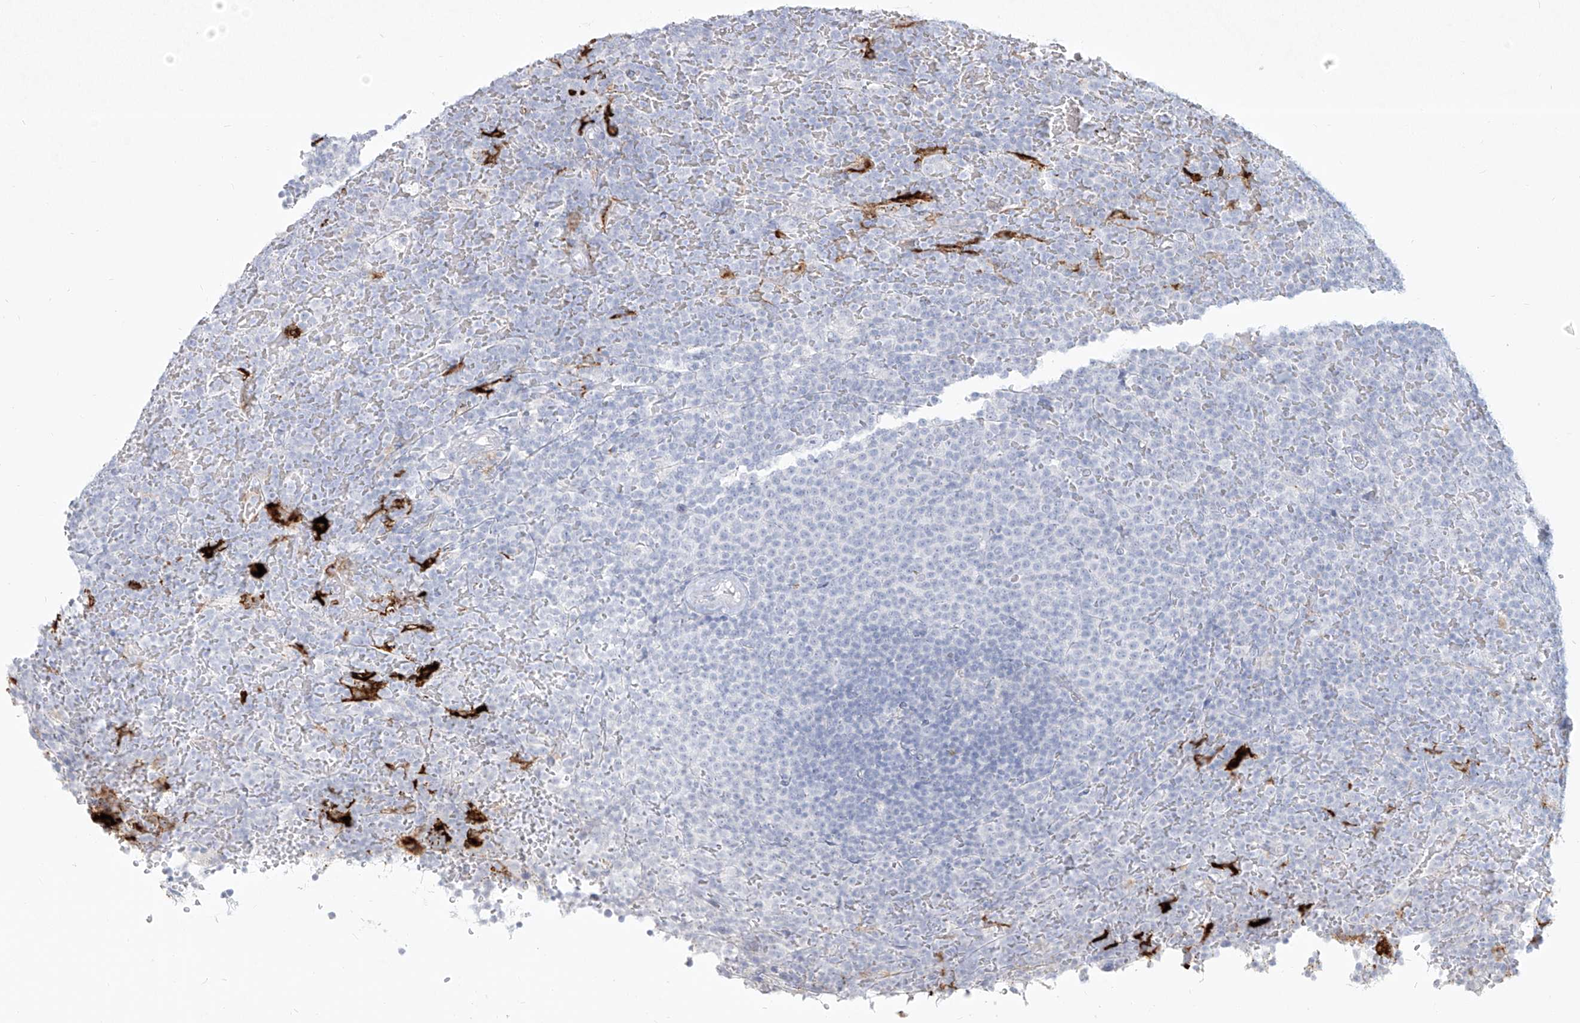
{"staining": {"intensity": "negative", "quantity": "none", "location": "none"}, "tissue": "lymphoma", "cell_type": "Tumor cells", "image_type": "cancer", "snomed": [{"axis": "morphology", "description": "Malignant lymphoma, non-Hodgkin's type, Low grade"}, {"axis": "topography", "description": "Spleen"}], "caption": "High magnification brightfield microscopy of low-grade malignant lymphoma, non-Hodgkin's type stained with DAB (brown) and counterstained with hematoxylin (blue): tumor cells show no significant positivity.", "gene": "CD209", "patient": {"sex": "female", "age": 77}}